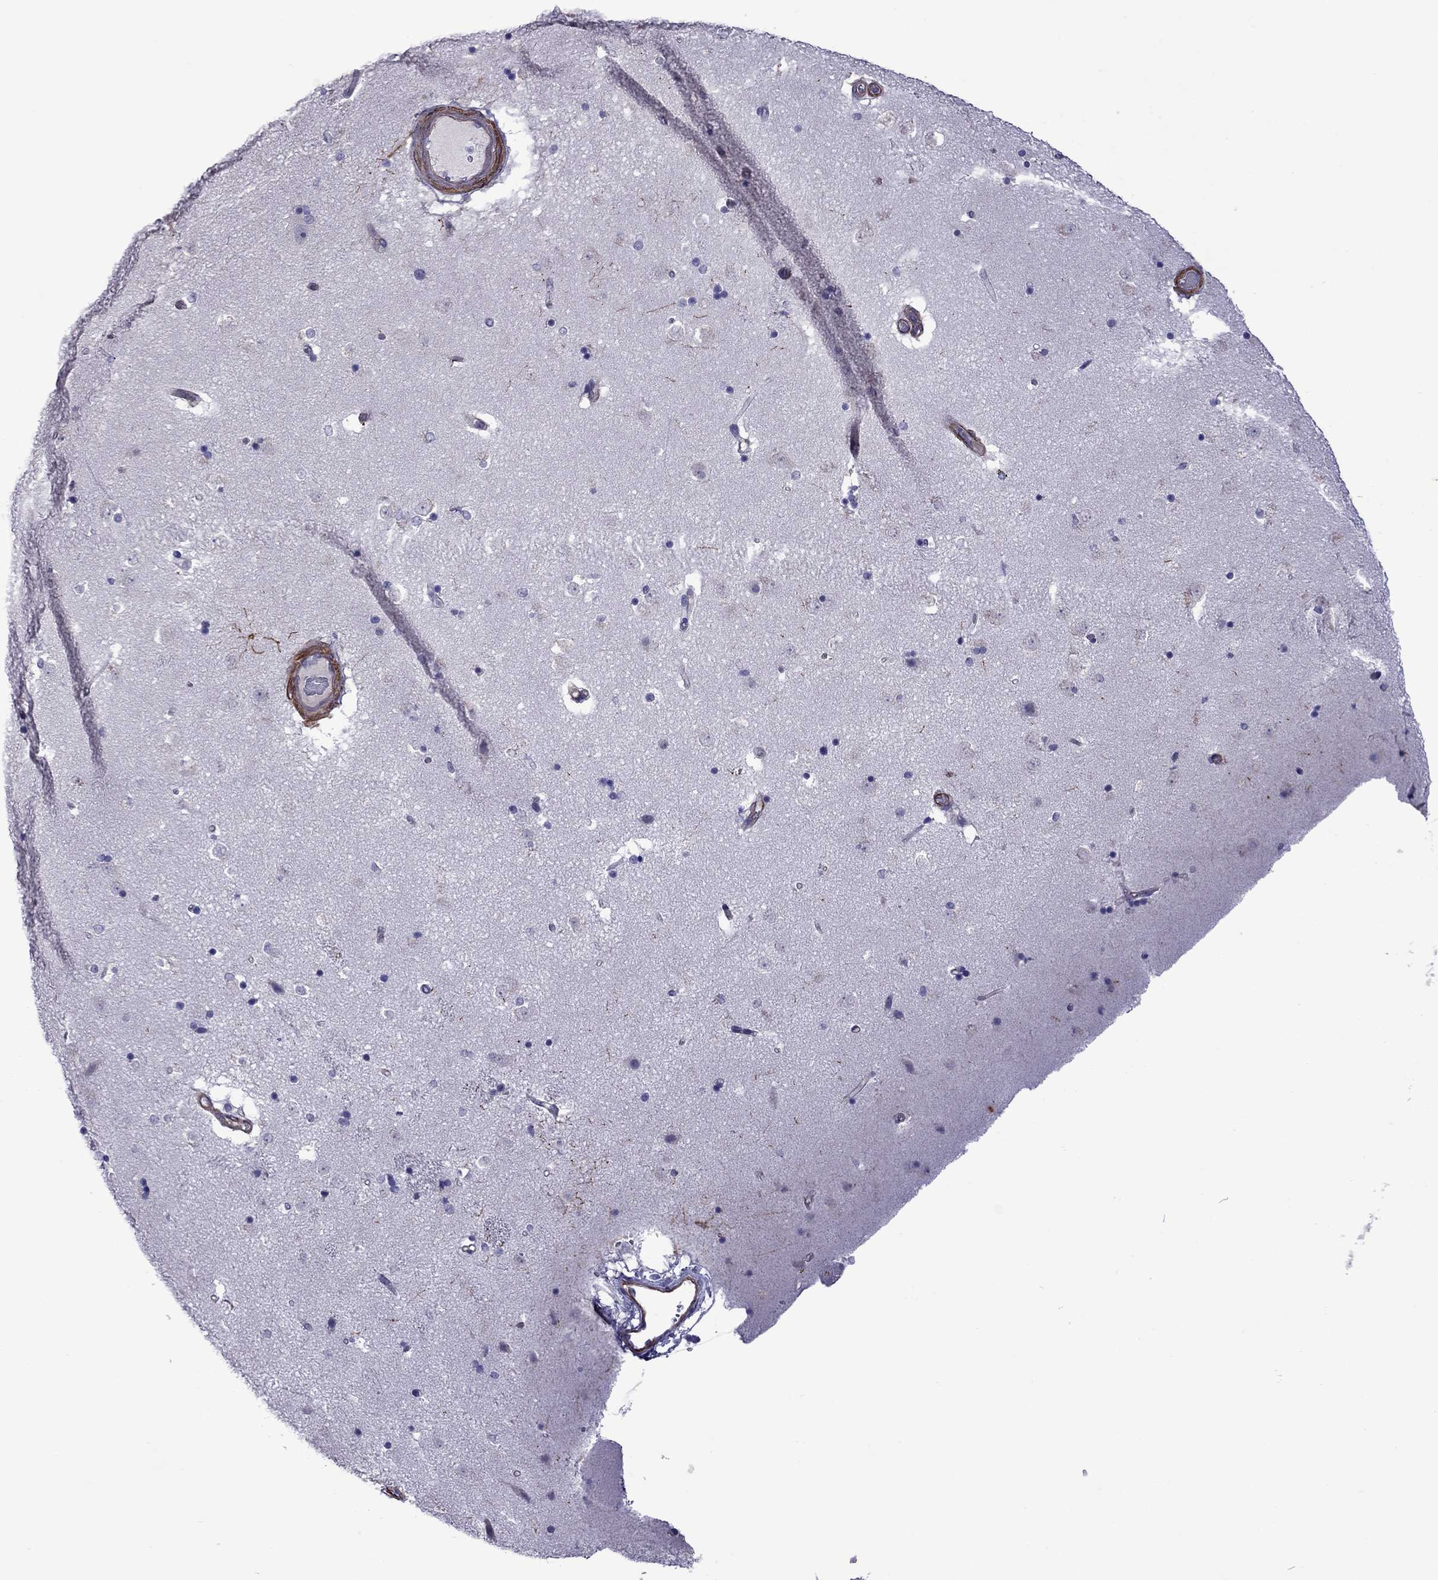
{"staining": {"intensity": "negative", "quantity": "none", "location": "none"}, "tissue": "caudate", "cell_type": "Glial cells", "image_type": "normal", "snomed": [{"axis": "morphology", "description": "Normal tissue, NOS"}, {"axis": "topography", "description": "Lateral ventricle wall"}], "caption": "The histopathology image shows no staining of glial cells in unremarkable caudate.", "gene": "CHRNA5", "patient": {"sex": "male", "age": 51}}